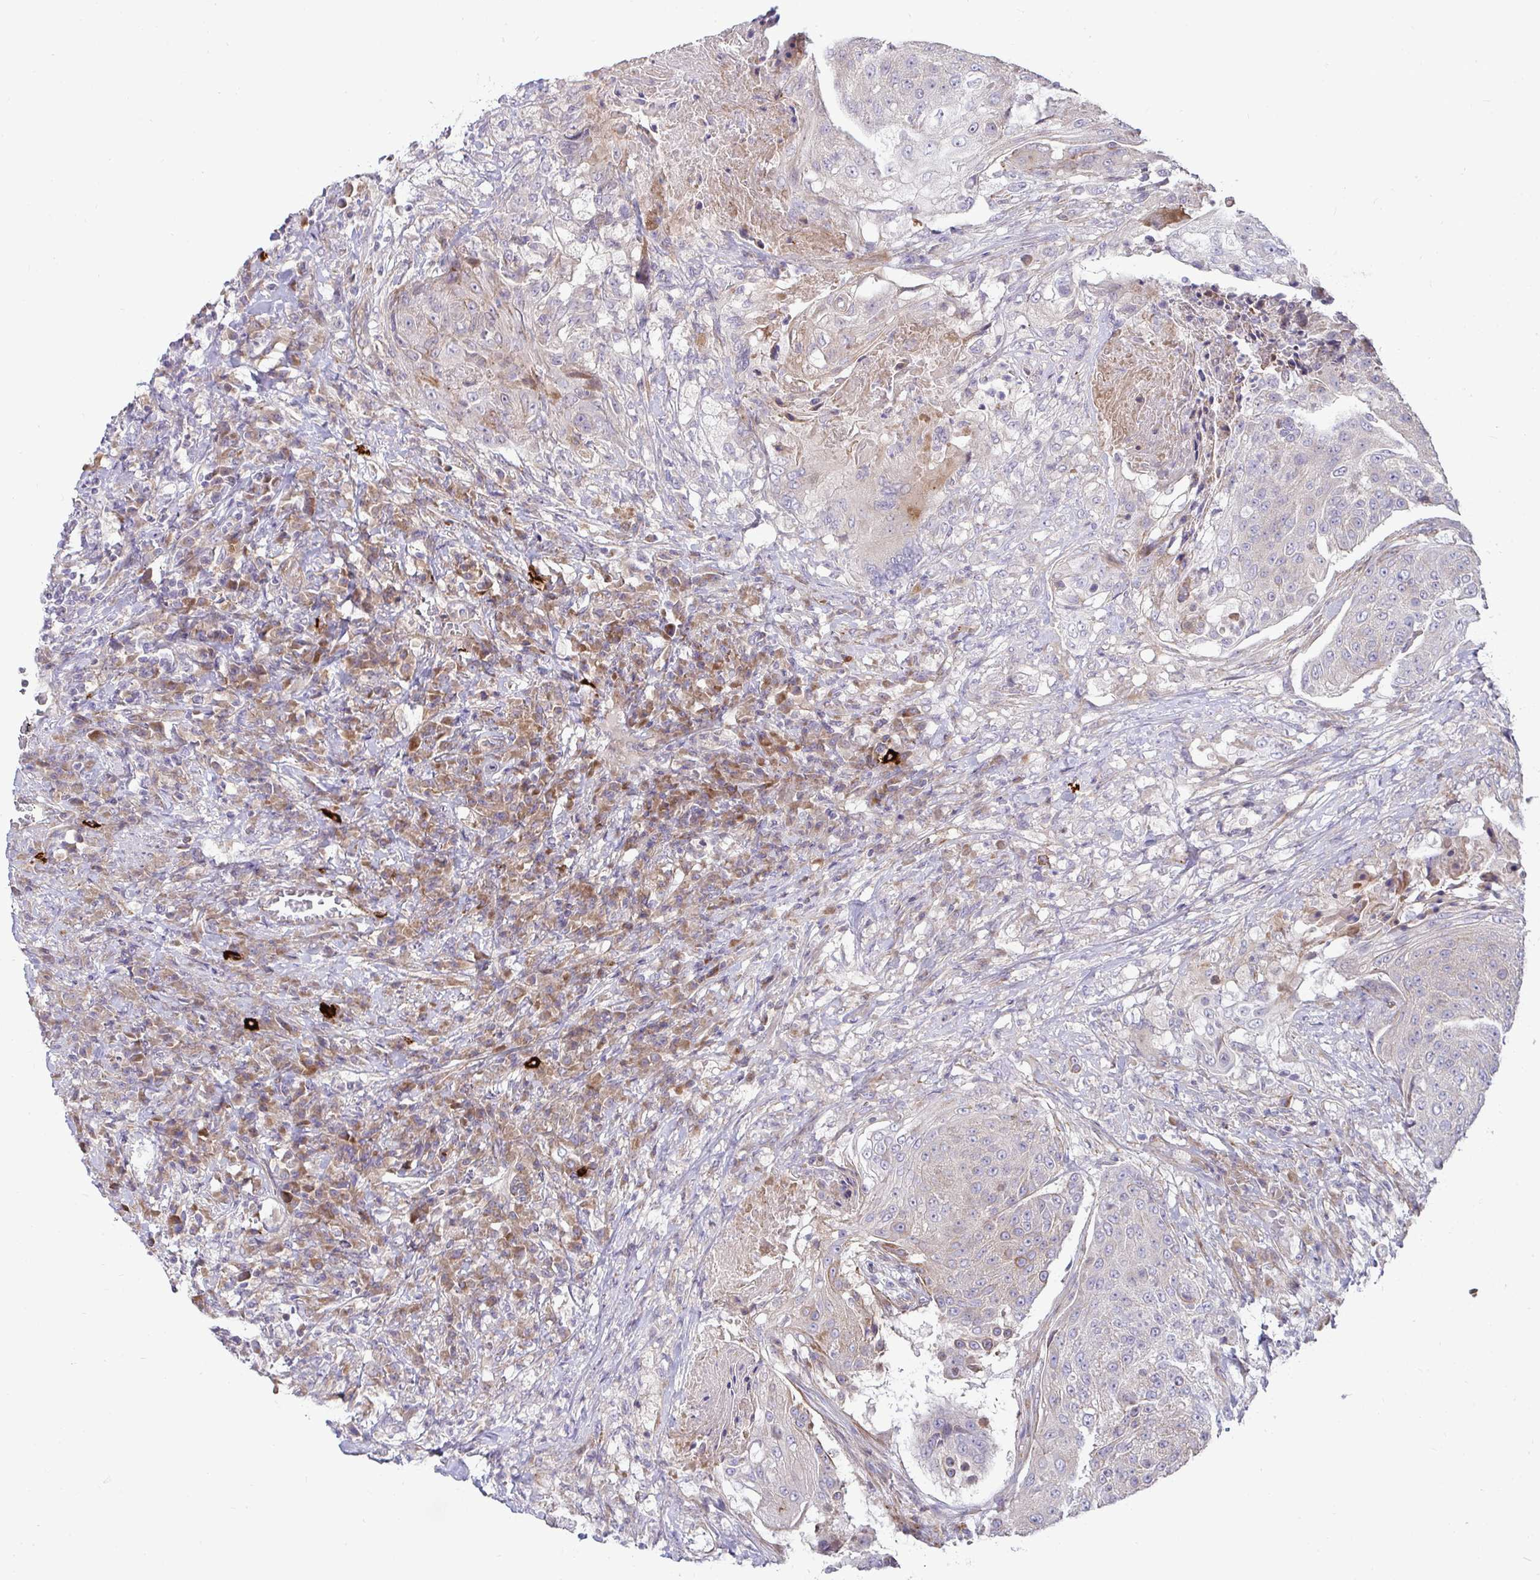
{"staining": {"intensity": "weak", "quantity": "<25%", "location": "cytoplasmic/membranous"}, "tissue": "urothelial cancer", "cell_type": "Tumor cells", "image_type": "cancer", "snomed": [{"axis": "morphology", "description": "Urothelial carcinoma, High grade"}, {"axis": "topography", "description": "Urinary bladder"}], "caption": "There is no significant positivity in tumor cells of urothelial cancer.", "gene": "SH2D1B", "patient": {"sex": "female", "age": 63}}